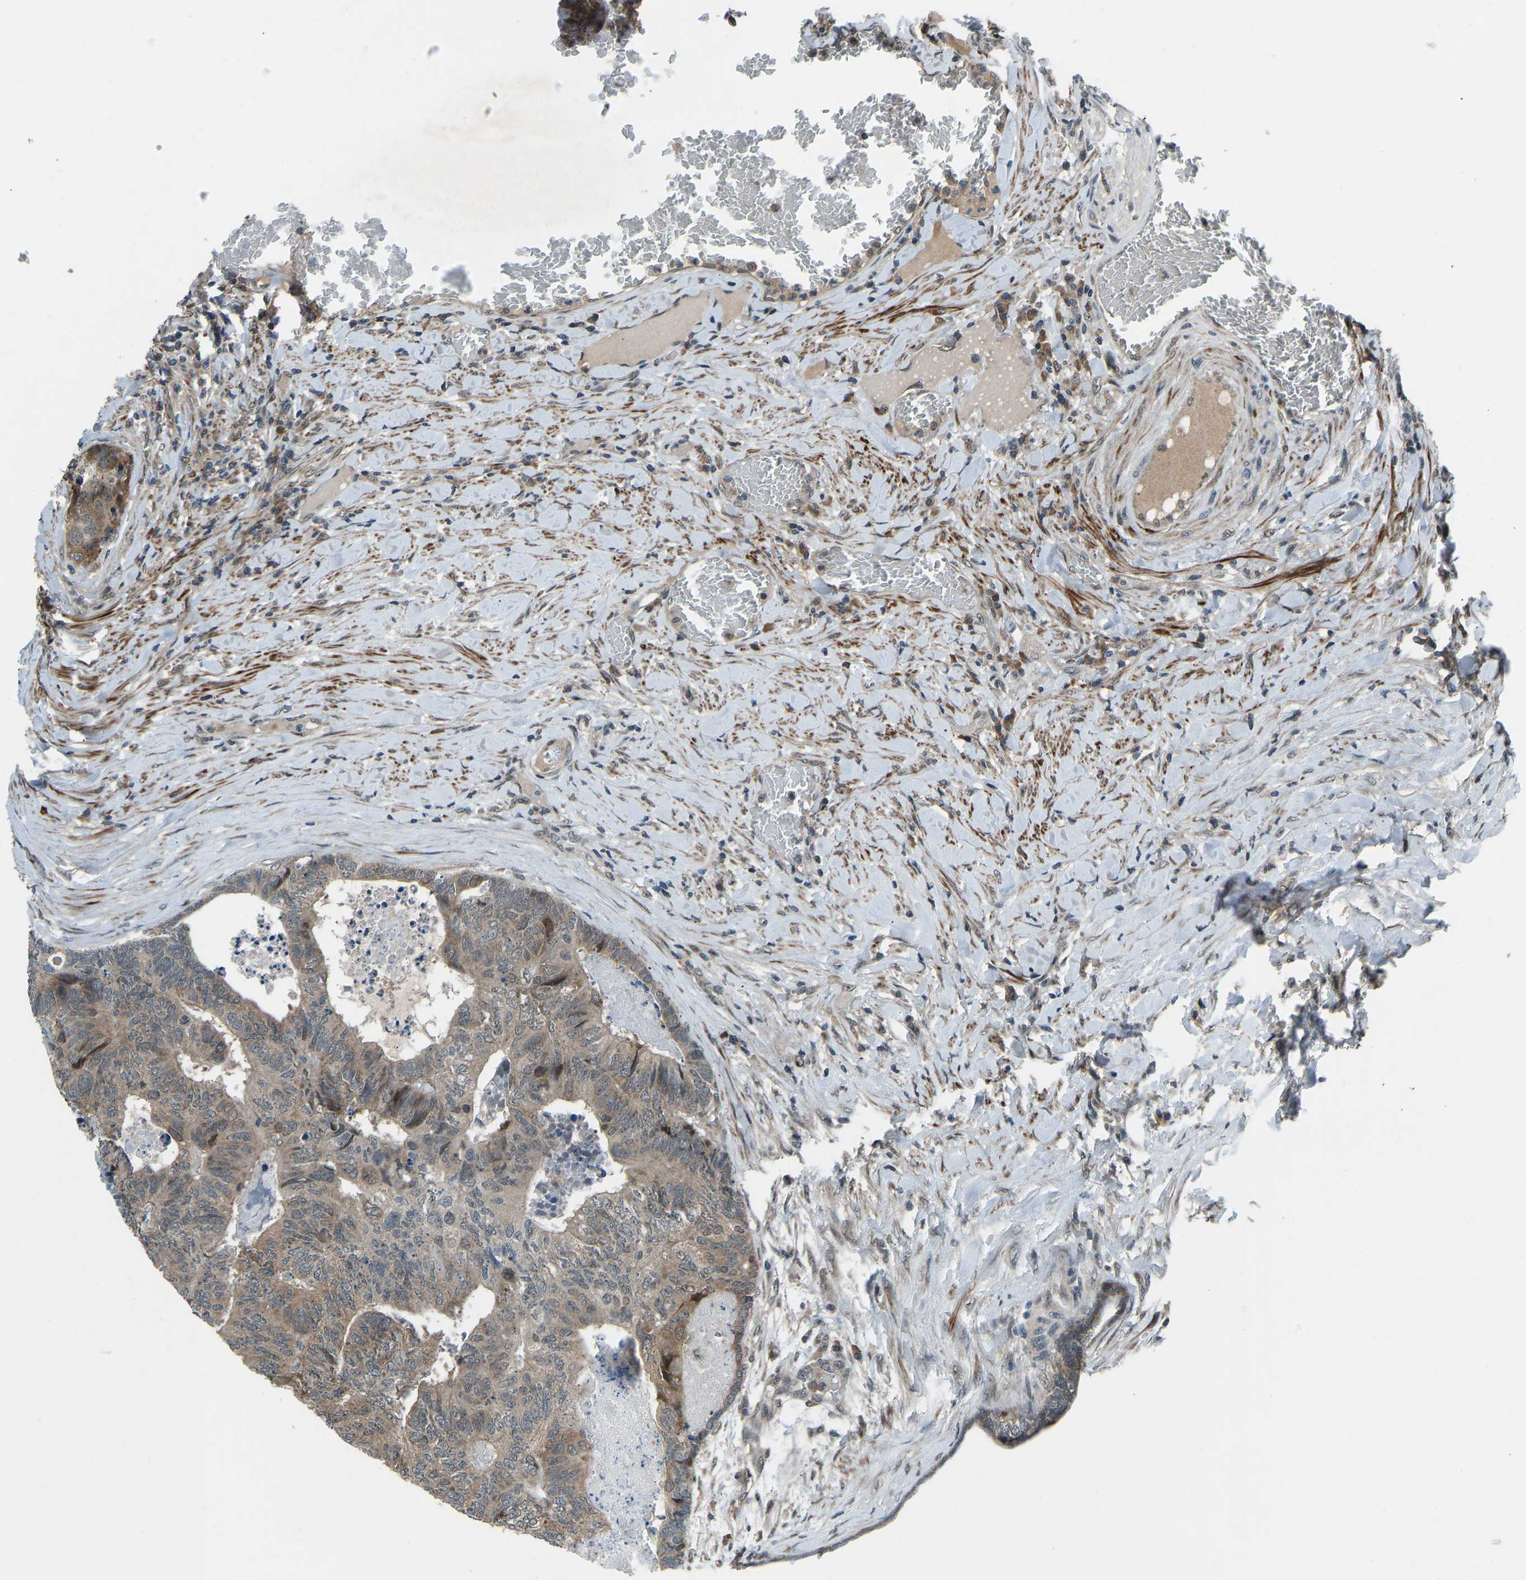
{"staining": {"intensity": "moderate", "quantity": ">75%", "location": "cytoplasmic/membranous"}, "tissue": "colorectal cancer", "cell_type": "Tumor cells", "image_type": "cancer", "snomed": [{"axis": "morphology", "description": "Adenocarcinoma, NOS"}, {"axis": "topography", "description": "Colon"}], "caption": "Protein expression by IHC shows moderate cytoplasmic/membranous expression in about >75% of tumor cells in adenocarcinoma (colorectal).", "gene": "RLIM", "patient": {"sex": "female", "age": 67}}